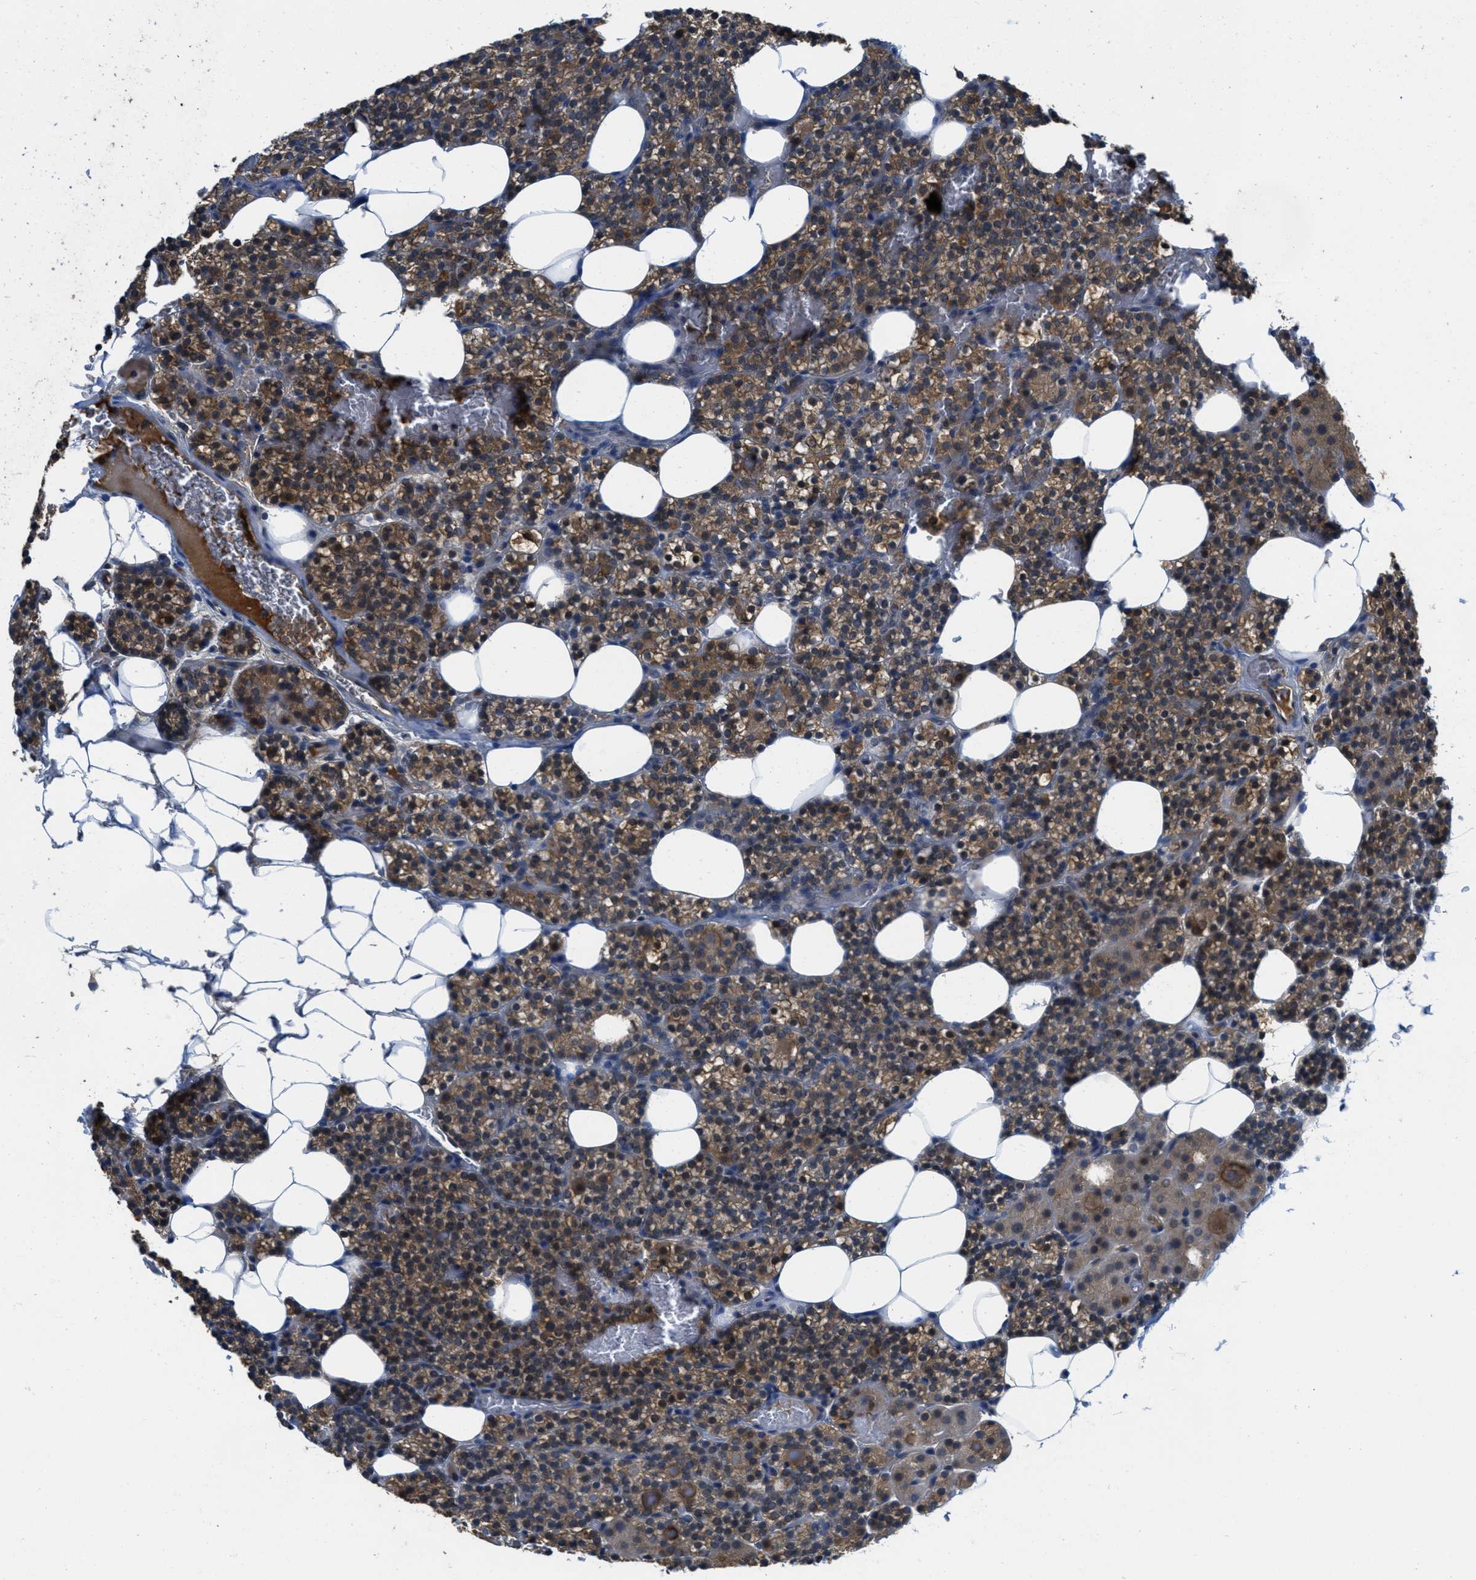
{"staining": {"intensity": "strong", "quantity": ">75%", "location": "cytoplasmic/membranous,nuclear"}, "tissue": "parathyroid gland", "cell_type": "Glandular cells", "image_type": "normal", "snomed": [{"axis": "morphology", "description": "Normal tissue, NOS"}, {"axis": "morphology", "description": "Inflammation chronic"}, {"axis": "morphology", "description": "Goiter, colloid"}, {"axis": "topography", "description": "Thyroid gland"}, {"axis": "topography", "description": "Parathyroid gland"}], "caption": "IHC staining of unremarkable parathyroid gland, which displays high levels of strong cytoplasmic/membranous,nuclear staining in approximately >75% of glandular cells indicating strong cytoplasmic/membranous,nuclear protein positivity. The staining was performed using DAB (brown) for protein detection and nuclei were counterstained in hematoxylin (blue).", "gene": "GALK1", "patient": {"sex": "male", "age": 65}}